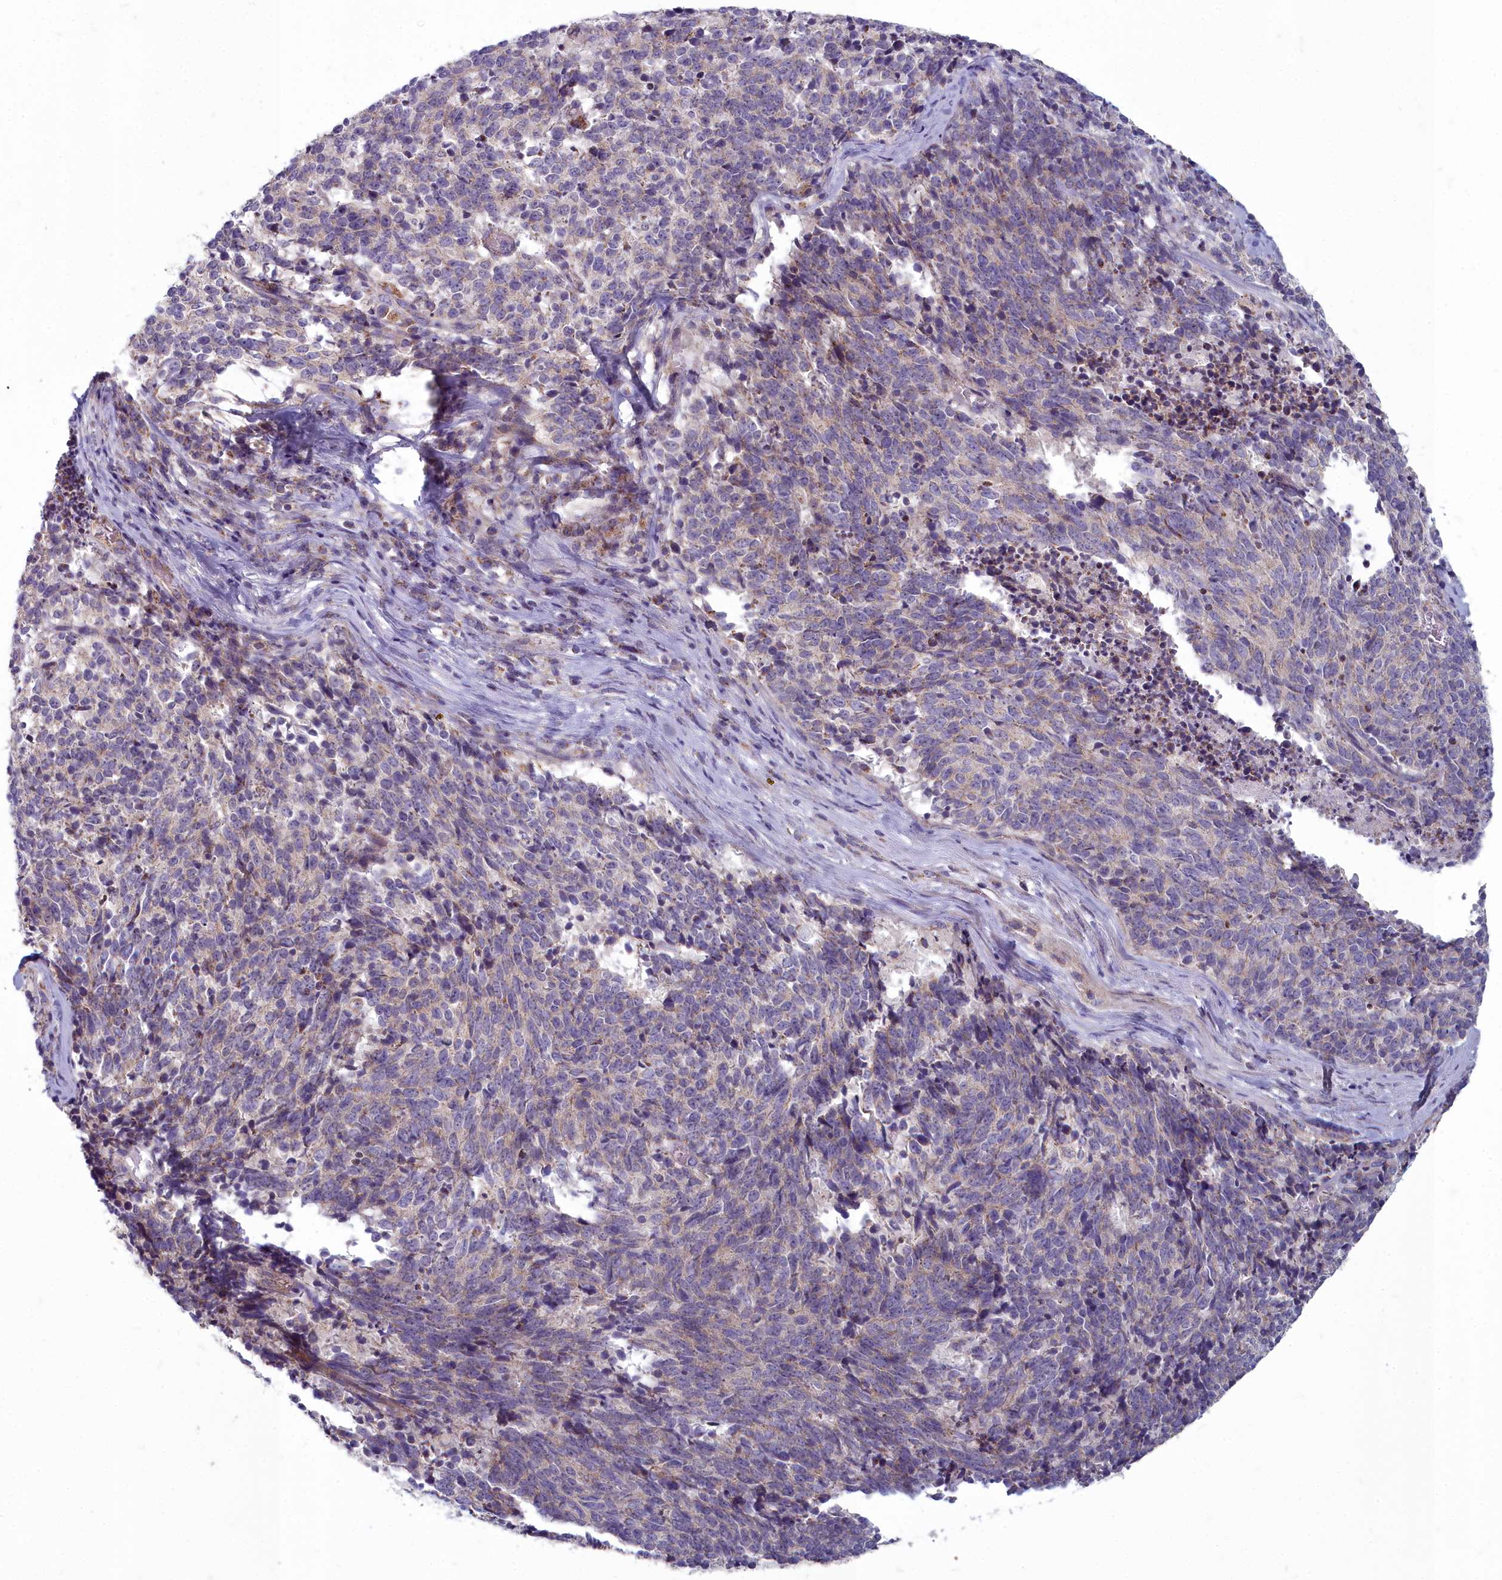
{"staining": {"intensity": "negative", "quantity": "none", "location": "none"}, "tissue": "cervical cancer", "cell_type": "Tumor cells", "image_type": "cancer", "snomed": [{"axis": "morphology", "description": "Squamous cell carcinoma, NOS"}, {"axis": "topography", "description": "Cervix"}], "caption": "This image is of cervical squamous cell carcinoma stained with IHC to label a protein in brown with the nuclei are counter-stained blue. There is no expression in tumor cells. The staining was performed using DAB to visualize the protein expression in brown, while the nuclei were stained in blue with hematoxylin (Magnification: 20x).", "gene": "INSYN2A", "patient": {"sex": "female", "age": 29}}